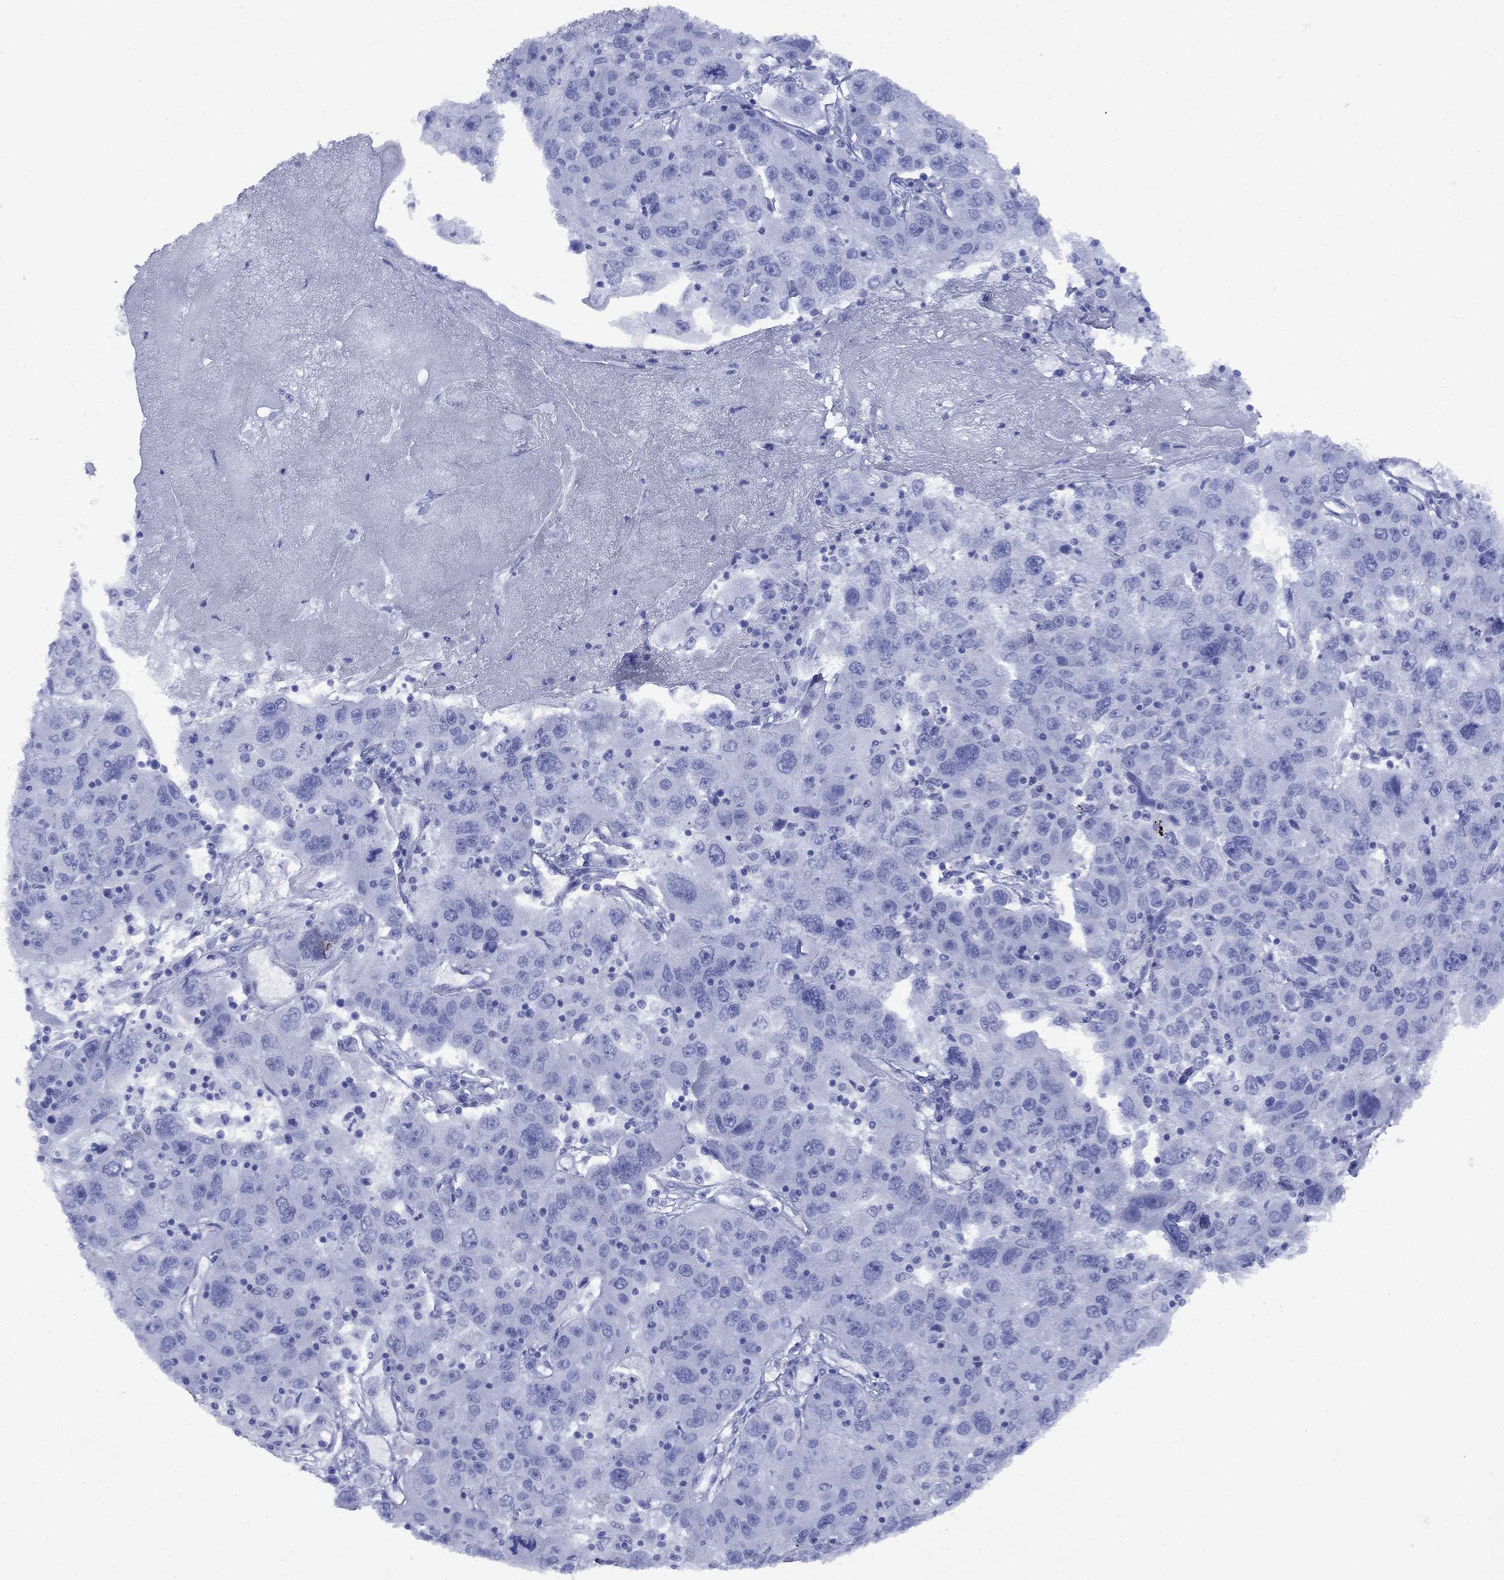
{"staining": {"intensity": "negative", "quantity": "none", "location": "none"}, "tissue": "stomach cancer", "cell_type": "Tumor cells", "image_type": "cancer", "snomed": [{"axis": "morphology", "description": "Adenocarcinoma, NOS"}, {"axis": "topography", "description": "Stomach"}], "caption": "Tumor cells show no significant protein staining in adenocarcinoma (stomach).", "gene": "SMCP", "patient": {"sex": "male", "age": 56}}